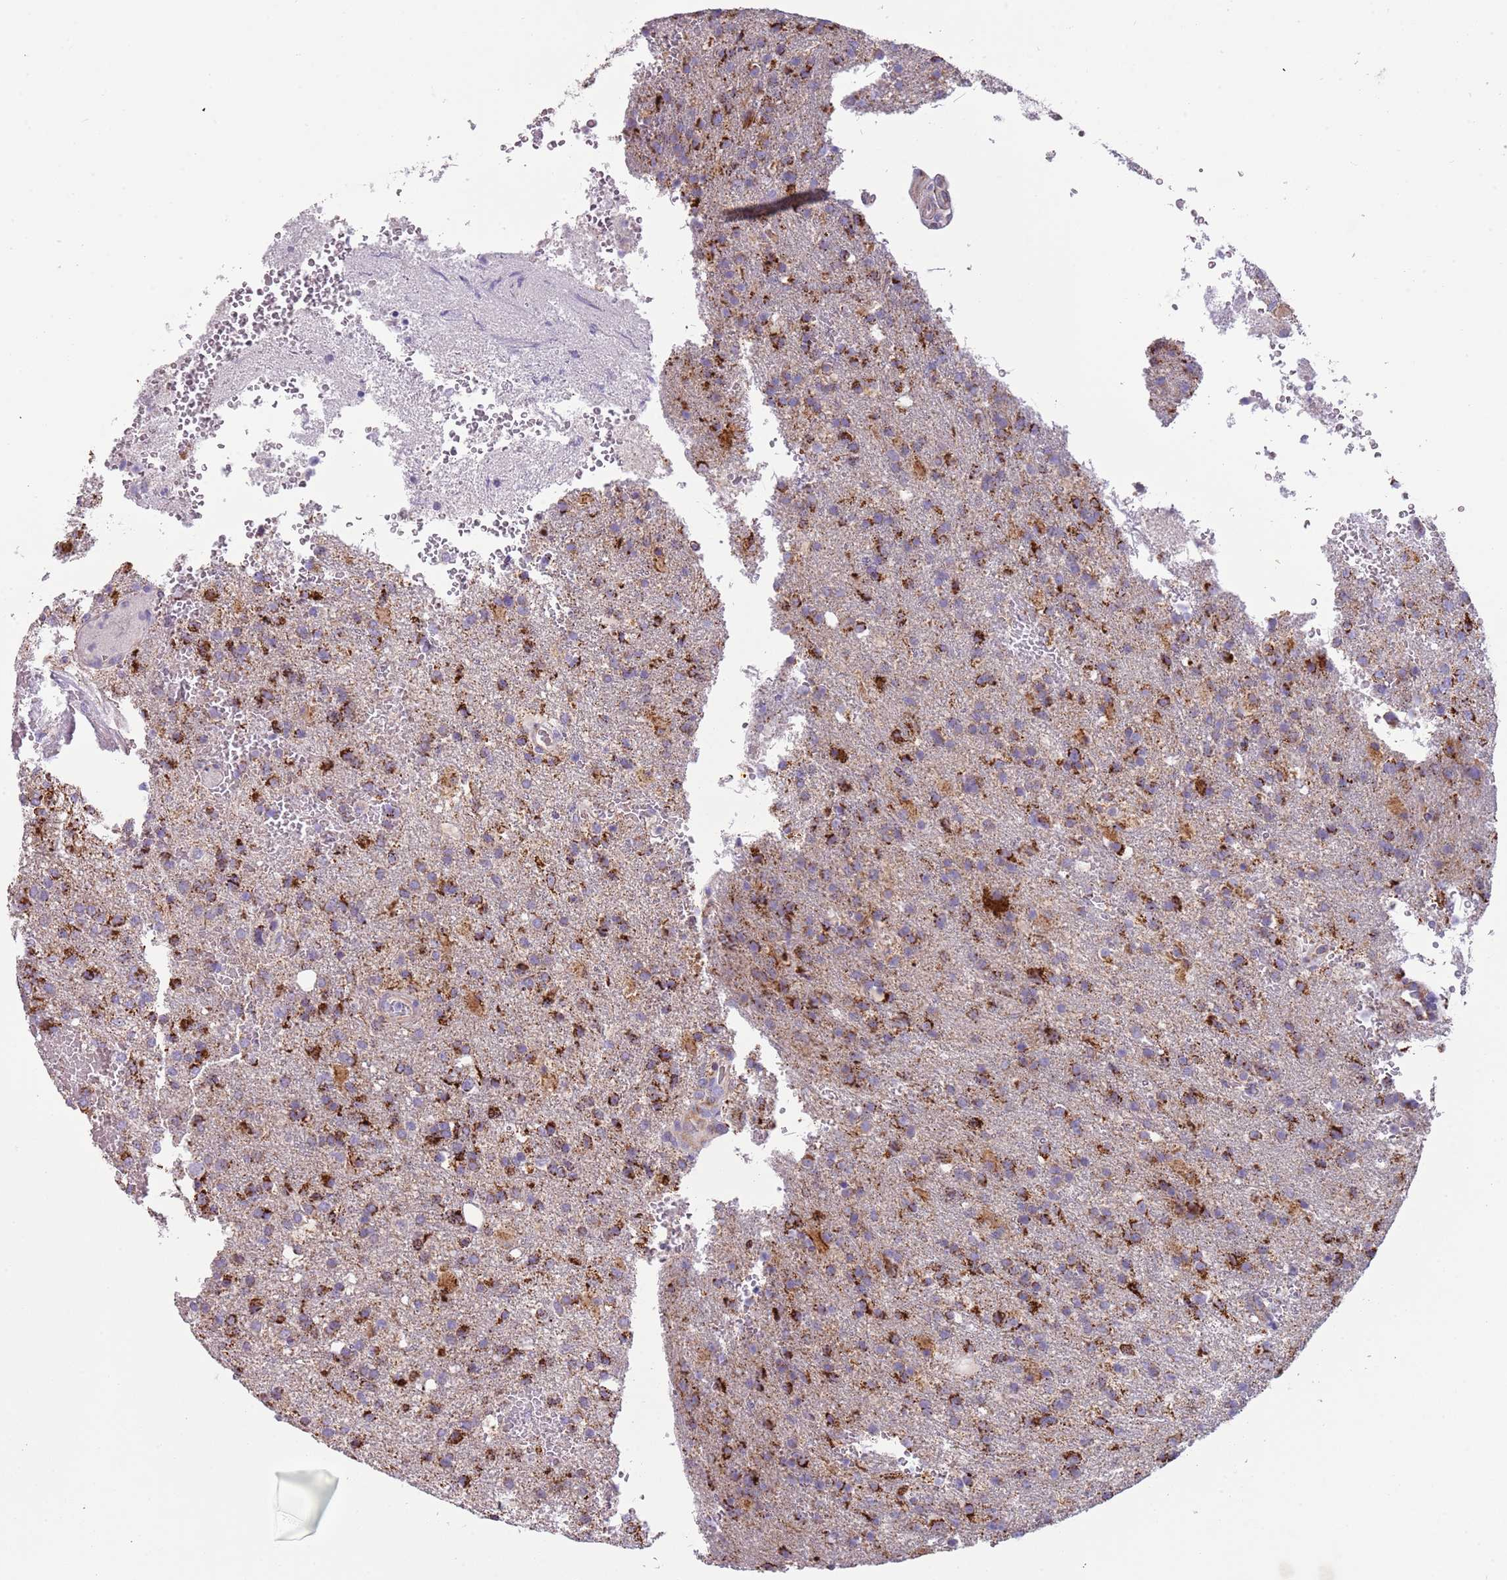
{"staining": {"intensity": "strong", "quantity": "25%-75%", "location": "cytoplasmic/membranous"}, "tissue": "glioma", "cell_type": "Tumor cells", "image_type": "cancer", "snomed": [{"axis": "morphology", "description": "Glioma, malignant, High grade"}, {"axis": "topography", "description": "Brain"}], "caption": "Strong cytoplasmic/membranous positivity for a protein is seen in approximately 25%-75% of tumor cells of glioma using IHC.", "gene": "RNF222", "patient": {"sex": "female", "age": 74}}